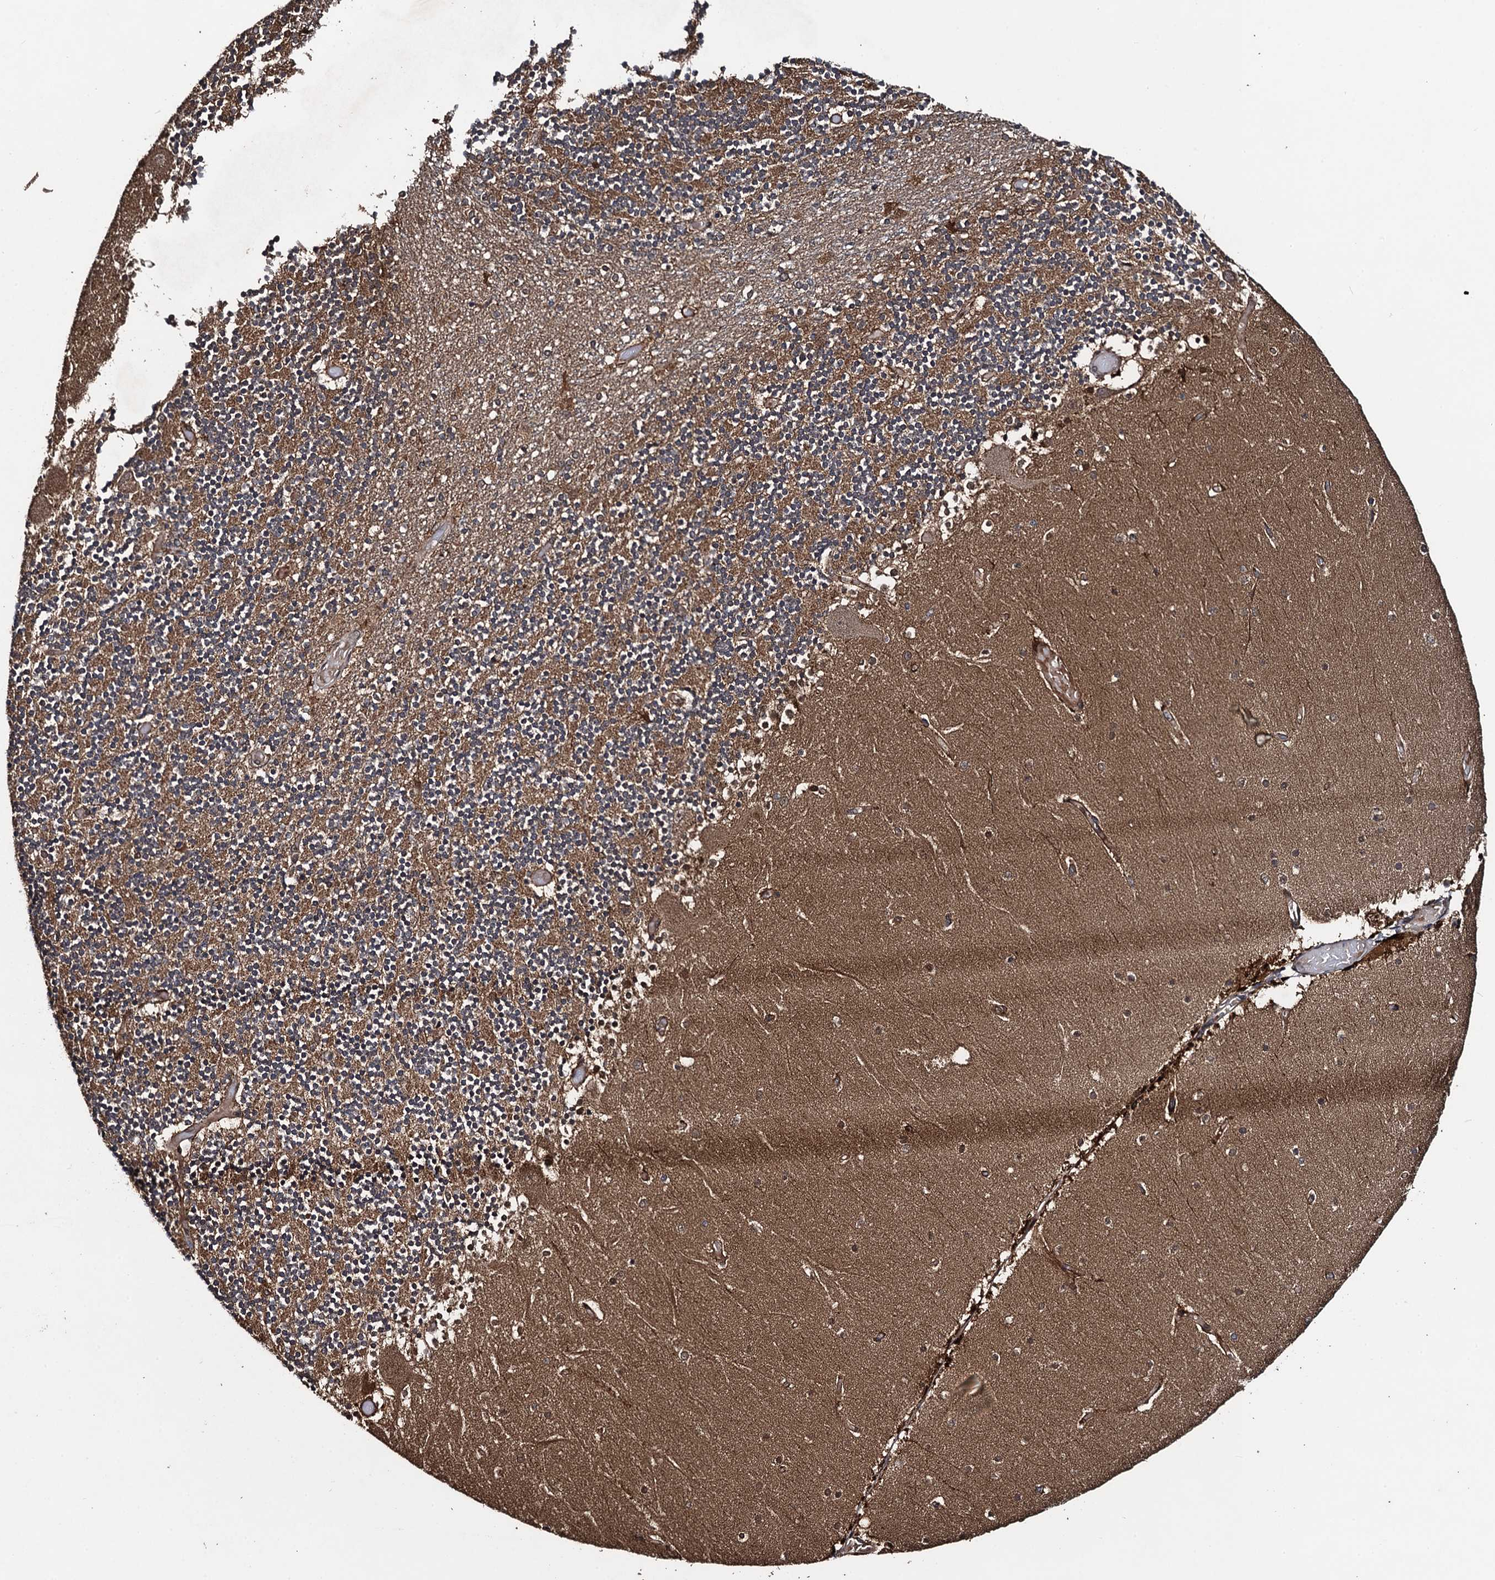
{"staining": {"intensity": "moderate", "quantity": ">75%", "location": "cytoplasmic/membranous"}, "tissue": "cerebellum", "cell_type": "Cells in granular layer", "image_type": "normal", "snomed": [{"axis": "morphology", "description": "Normal tissue, NOS"}, {"axis": "topography", "description": "Cerebellum"}], "caption": "About >75% of cells in granular layer in unremarkable cerebellum display moderate cytoplasmic/membranous protein expression as visualized by brown immunohistochemical staining.", "gene": "RHOBTB1", "patient": {"sex": "female", "age": 28}}